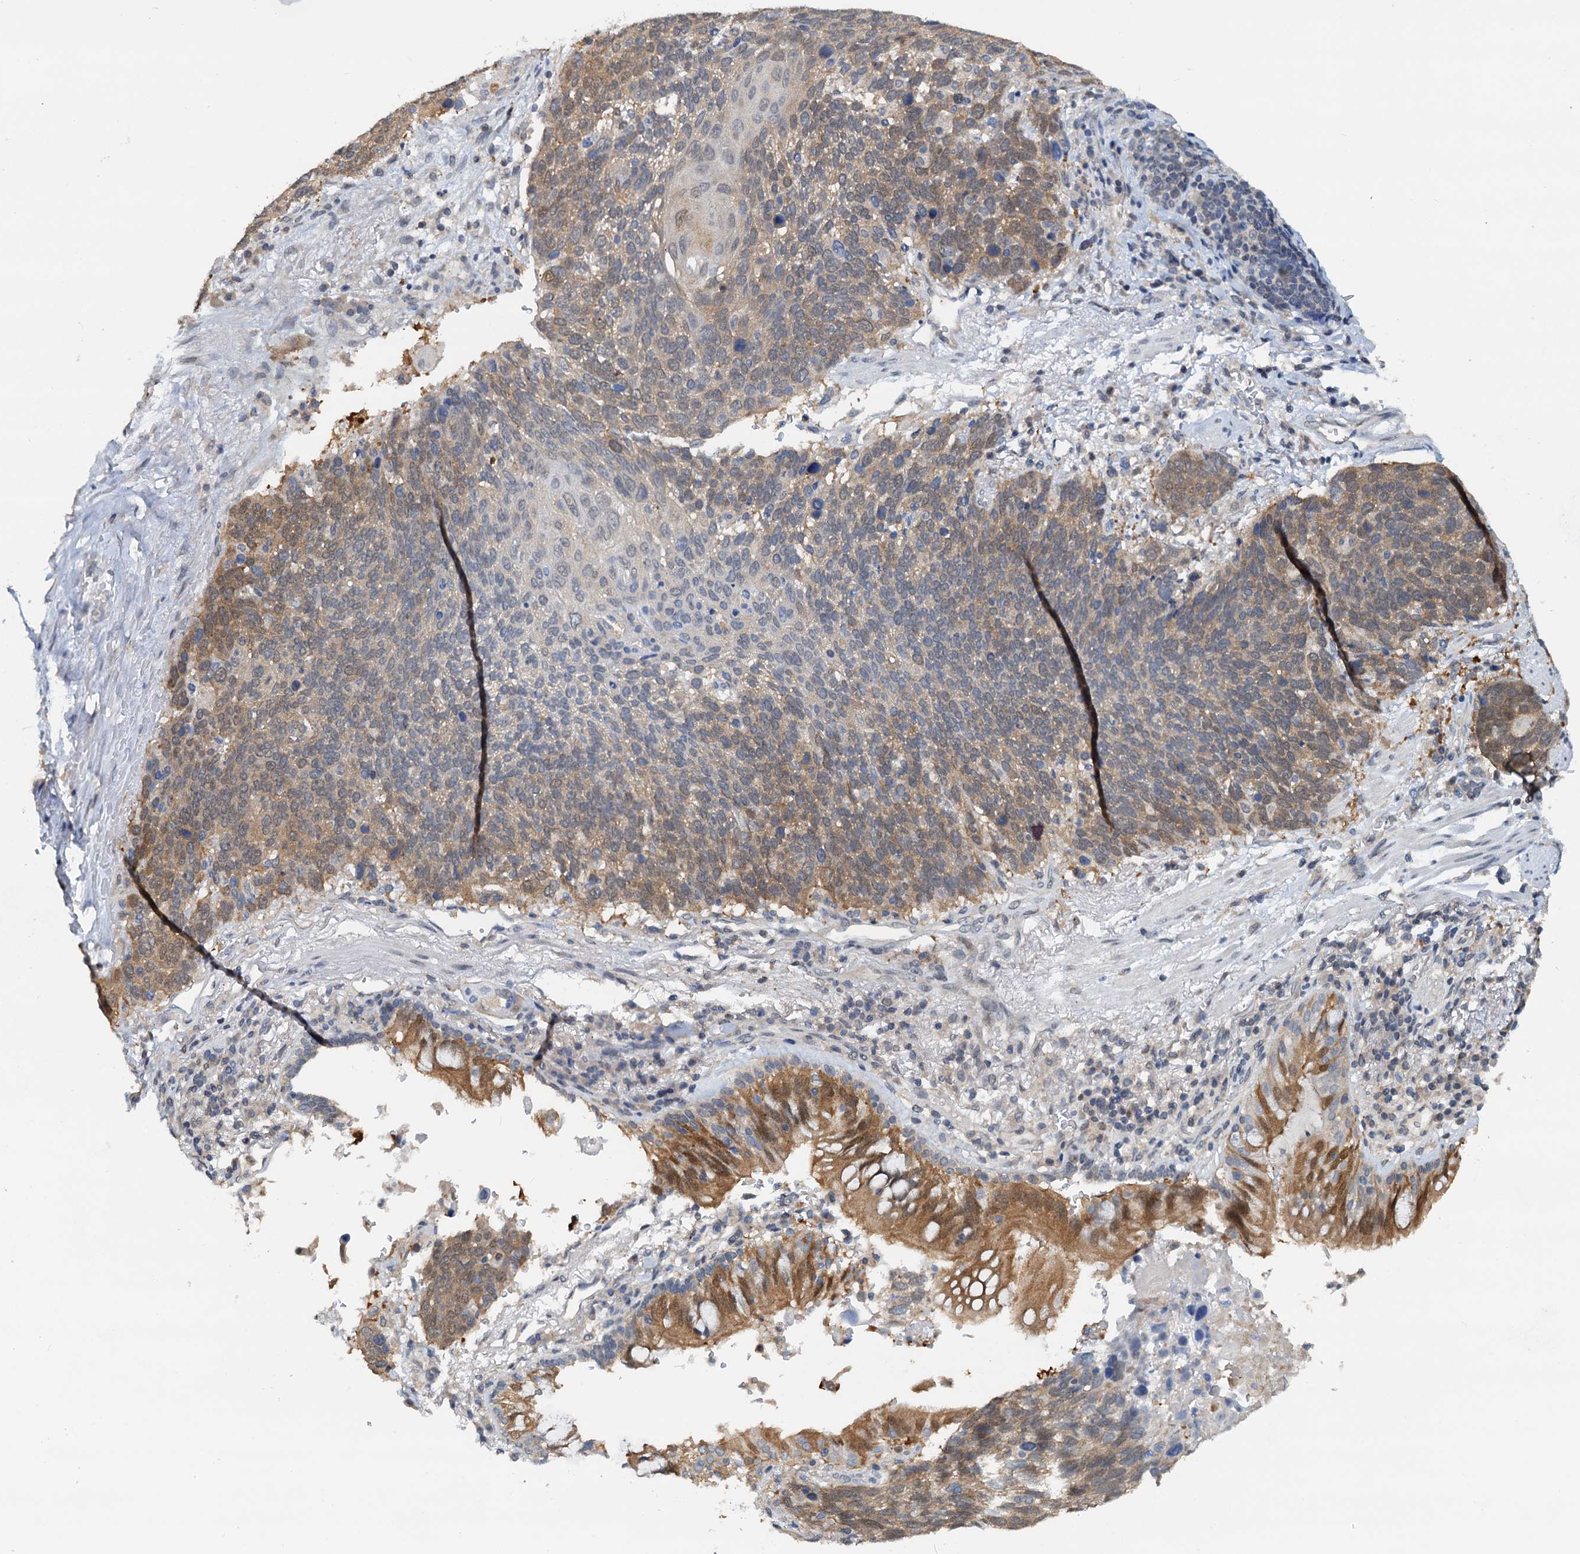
{"staining": {"intensity": "moderate", "quantity": "25%-75%", "location": "cytoplasmic/membranous"}, "tissue": "lung cancer", "cell_type": "Tumor cells", "image_type": "cancer", "snomed": [{"axis": "morphology", "description": "Squamous cell carcinoma, NOS"}, {"axis": "topography", "description": "Lung"}], "caption": "Immunohistochemical staining of squamous cell carcinoma (lung) demonstrates medium levels of moderate cytoplasmic/membranous protein expression in about 25%-75% of tumor cells. Nuclei are stained in blue.", "gene": "PTGES3", "patient": {"sex": "male", "age": 66}}